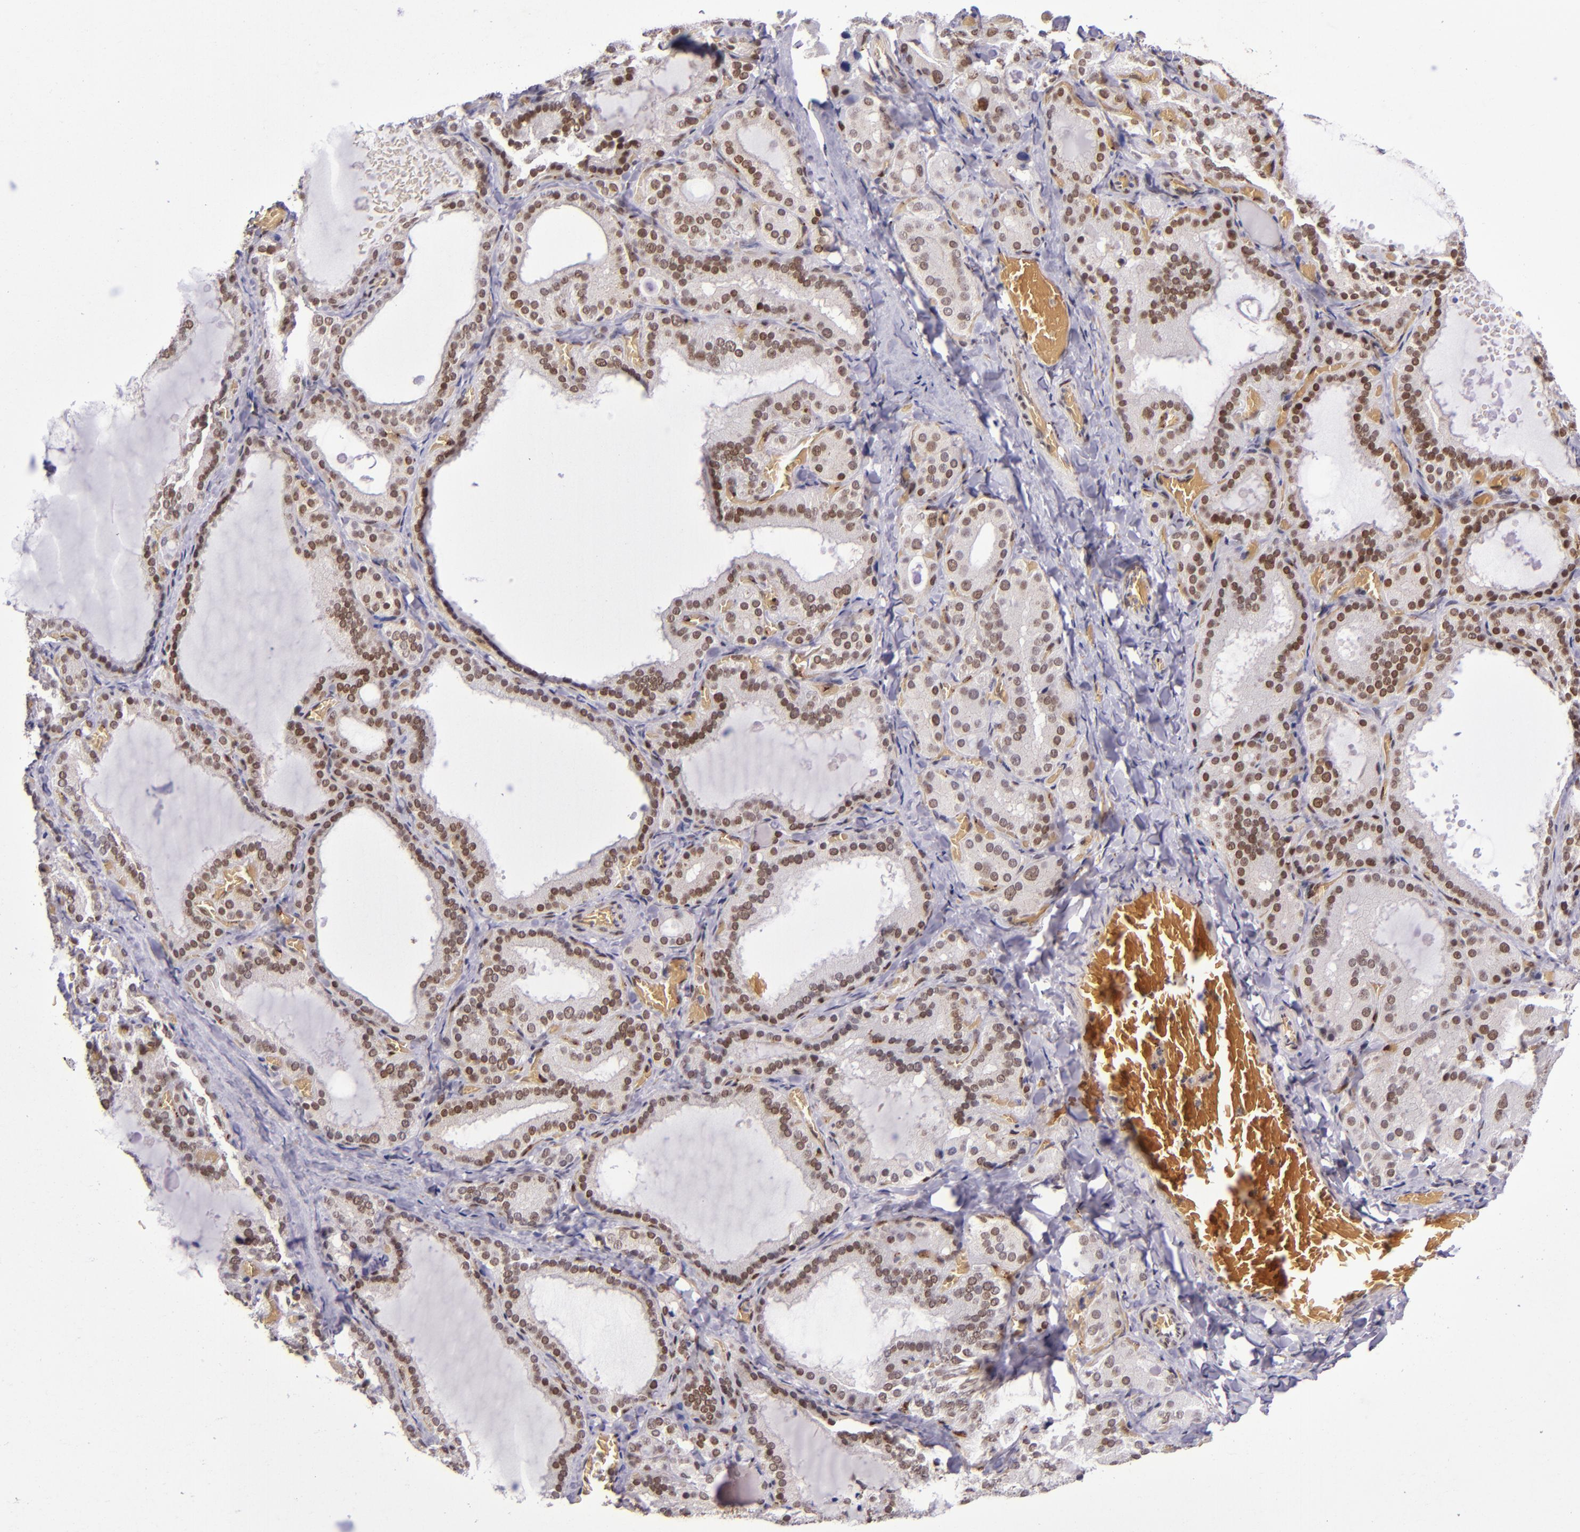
{"staining": {"intensity": "strong", "quantity": ">75%", "location": "nuclear"}, "tissue": "thyroid gland", "cell_type": "Glandular cells", "image_type": "normal", "snomed": [{"axis": "morphology", "description": "Normal tissue, NOS"}, {"axis": "topography", "description": "Thyroid gland"}], "caption": "Thyroid gland stained with a brown dye demonstrates strong nuclear positive staining in about >75% of glandular cells.", "gene": "MGMT", "patient": {"sex": "female", "age": 33}}